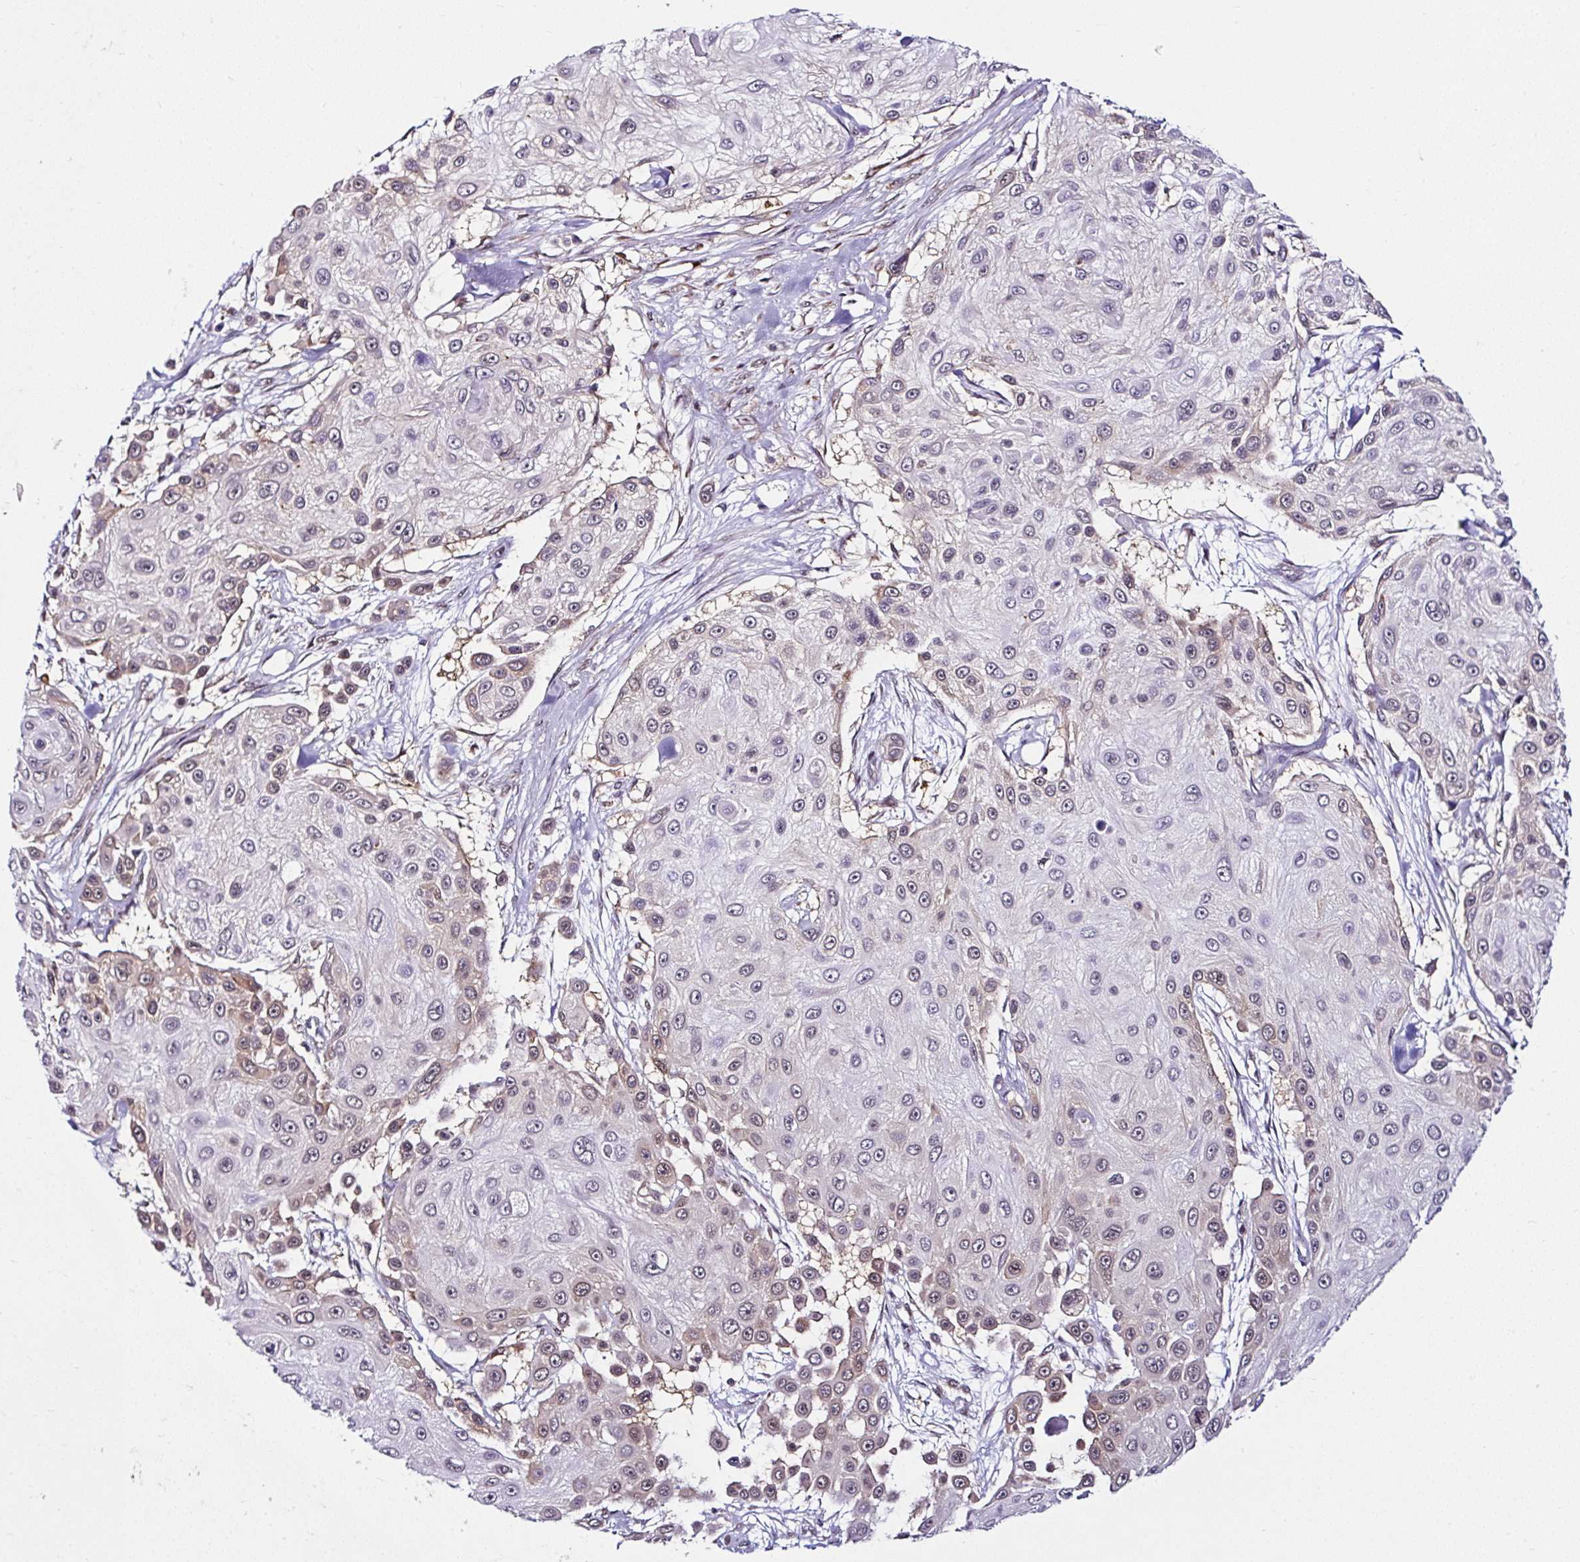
{"staining": {"intensity": "weak", "quantity": "25%-75%", "location": "cytoplasmic/membranous,nuclear"}, "tissue": "skin cancer", "cell_type": "Tumor cells", "image_type": "cancer", "snomed": [{"axis": "morphology", "description": "Squamous cell carcinoma, NOS"}, {"axis": "topography", "description": "Skin"}], "caption": "Squamous cell carcinoma (skin) was stained to show a protein in brown. There is low levels of weak cytoplasmic/membranous and nuclear staining in approximately 25%-75% of tumor cells.", "gene": "PIN4", "patient": {"sex": "male", "age": 67}}